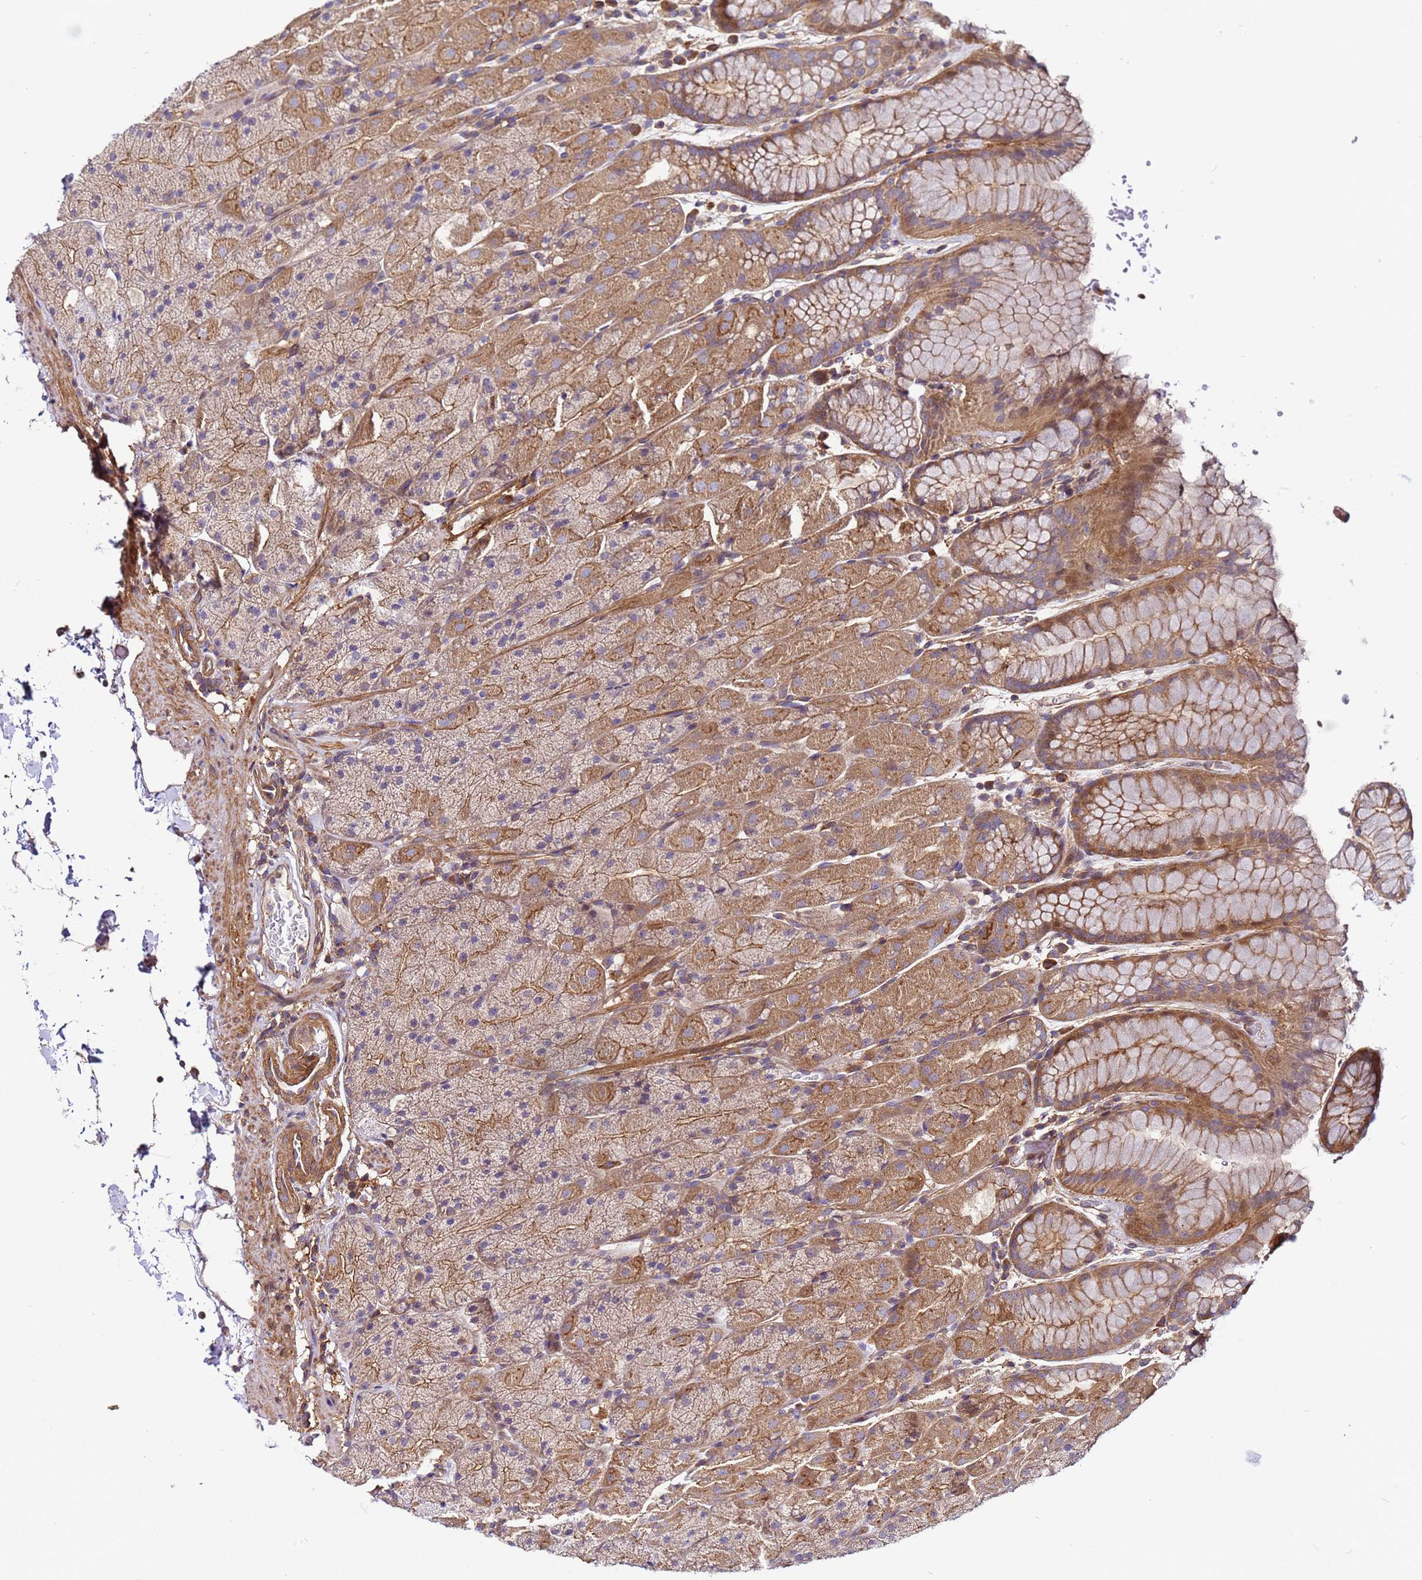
{"staining": {"intensity": "moderate", "quantity": ">75%", "location": "cytoplasmic/membranous"}, "tissue": "stomach", "cell_type": "Glandular cells", "image_type": "normal", "snomed": [{"axis": "morphology", "description": "Normal tissue, NOS"}, {"axis": "topography", "description": "Stomach, upper"}, {"axis": "topography", "description": "Stomach, lower"}], "caption": "Protein expression analysis of benign stomach shows moderate cytoplasmic/membranous expression in approximately >75% of glandular cells. (DAB IHC with brightfield microscopy, high magnification).", "gene": "STK38L", "patient": {"sex": "male", "age": 67}}